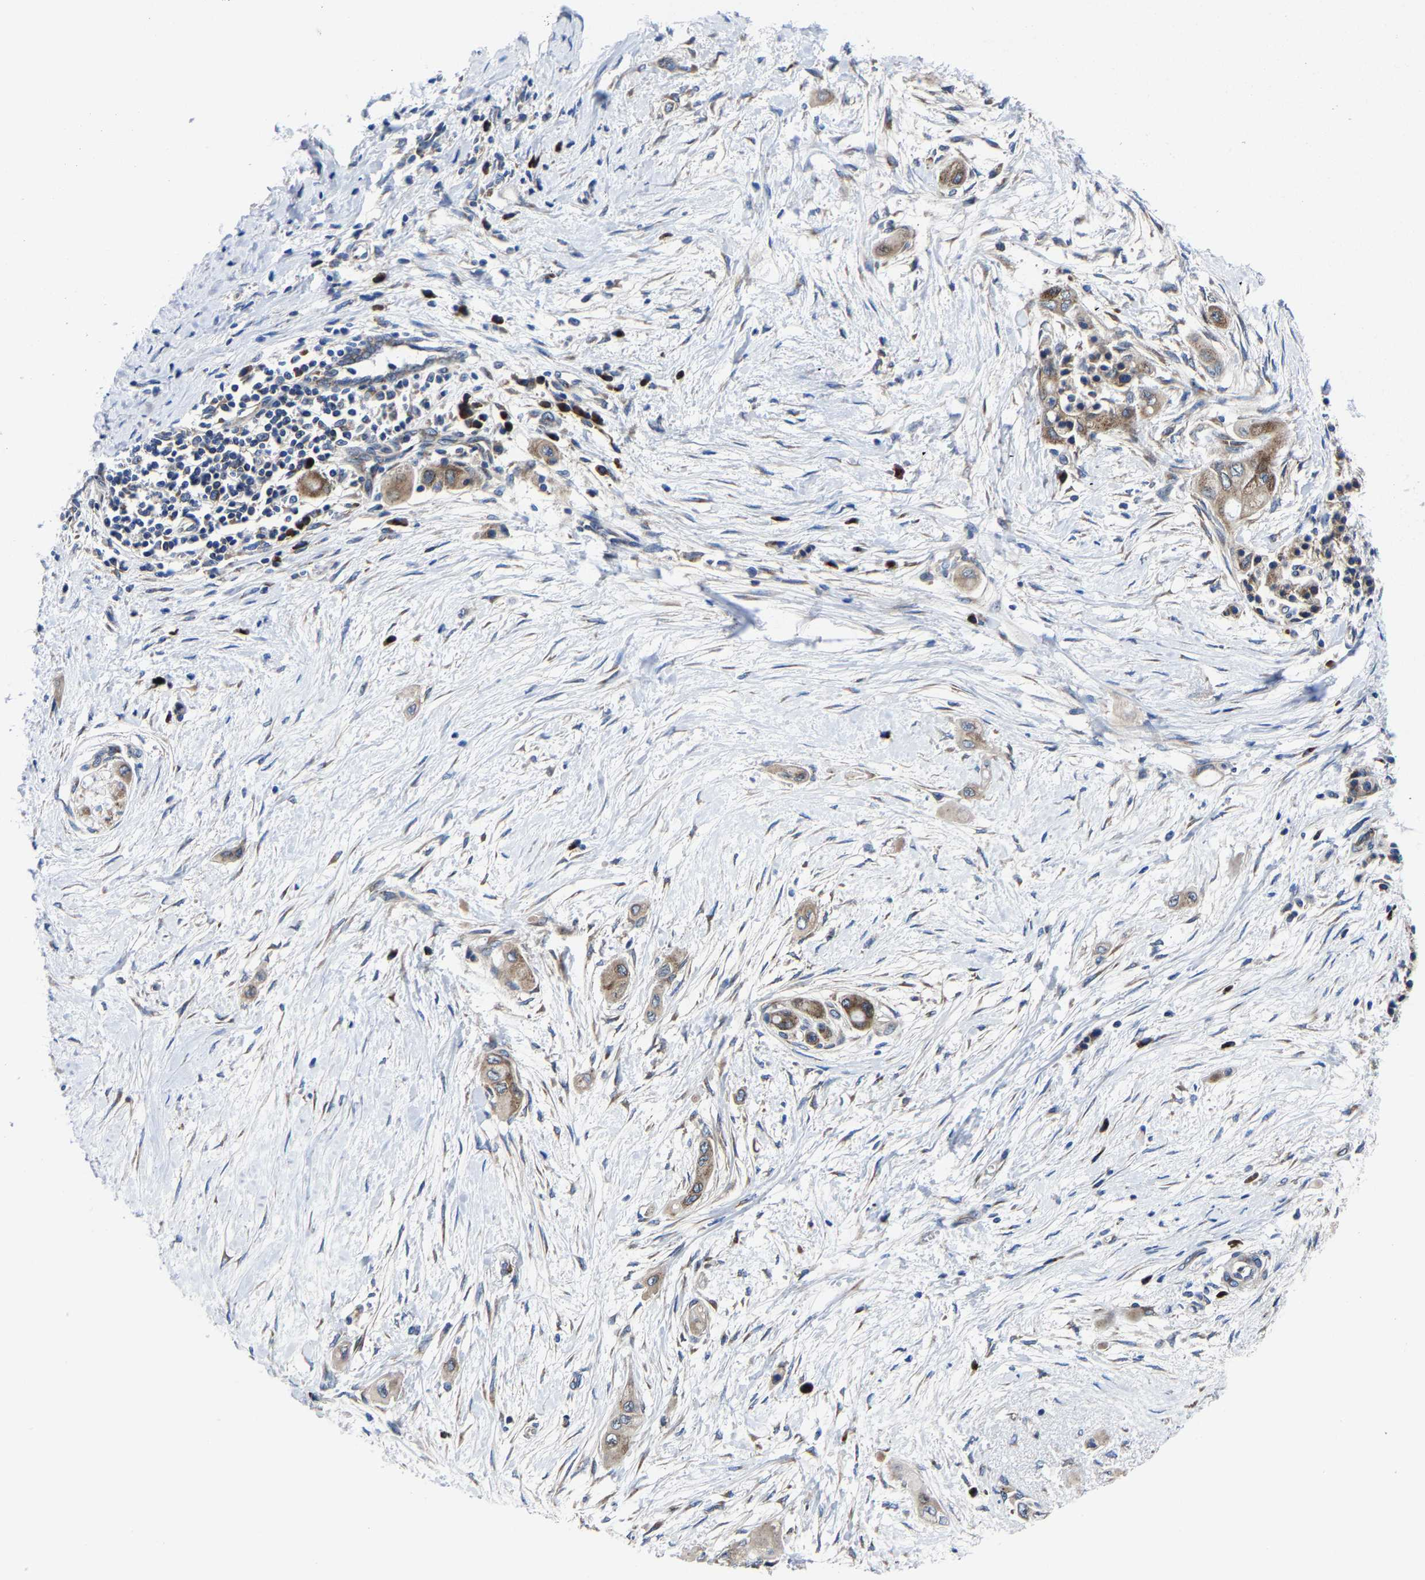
{"staining": {"intensity": "moderate", "quantity": ">75%", "location": "cytoplasmic/membranous"}, "tissue": "pancreatic cancer", "cell_type": "Tumor cells", "image_type": "cancer", "snomed": [{"axis": "morphology", "description": "Adenocarcinoma, NOS"}, {"axis": "topography", "description": "Pancreas"}], "caption": "High-power microscopy captured an immunohistochemistry micrograph of pancreatic cancer, revealing moderate cytoplasmic/membranous staining in approximately >75% of tumor cells.", "gene": "EBAG9", "patient": {"sex": "male", "age": 59}}